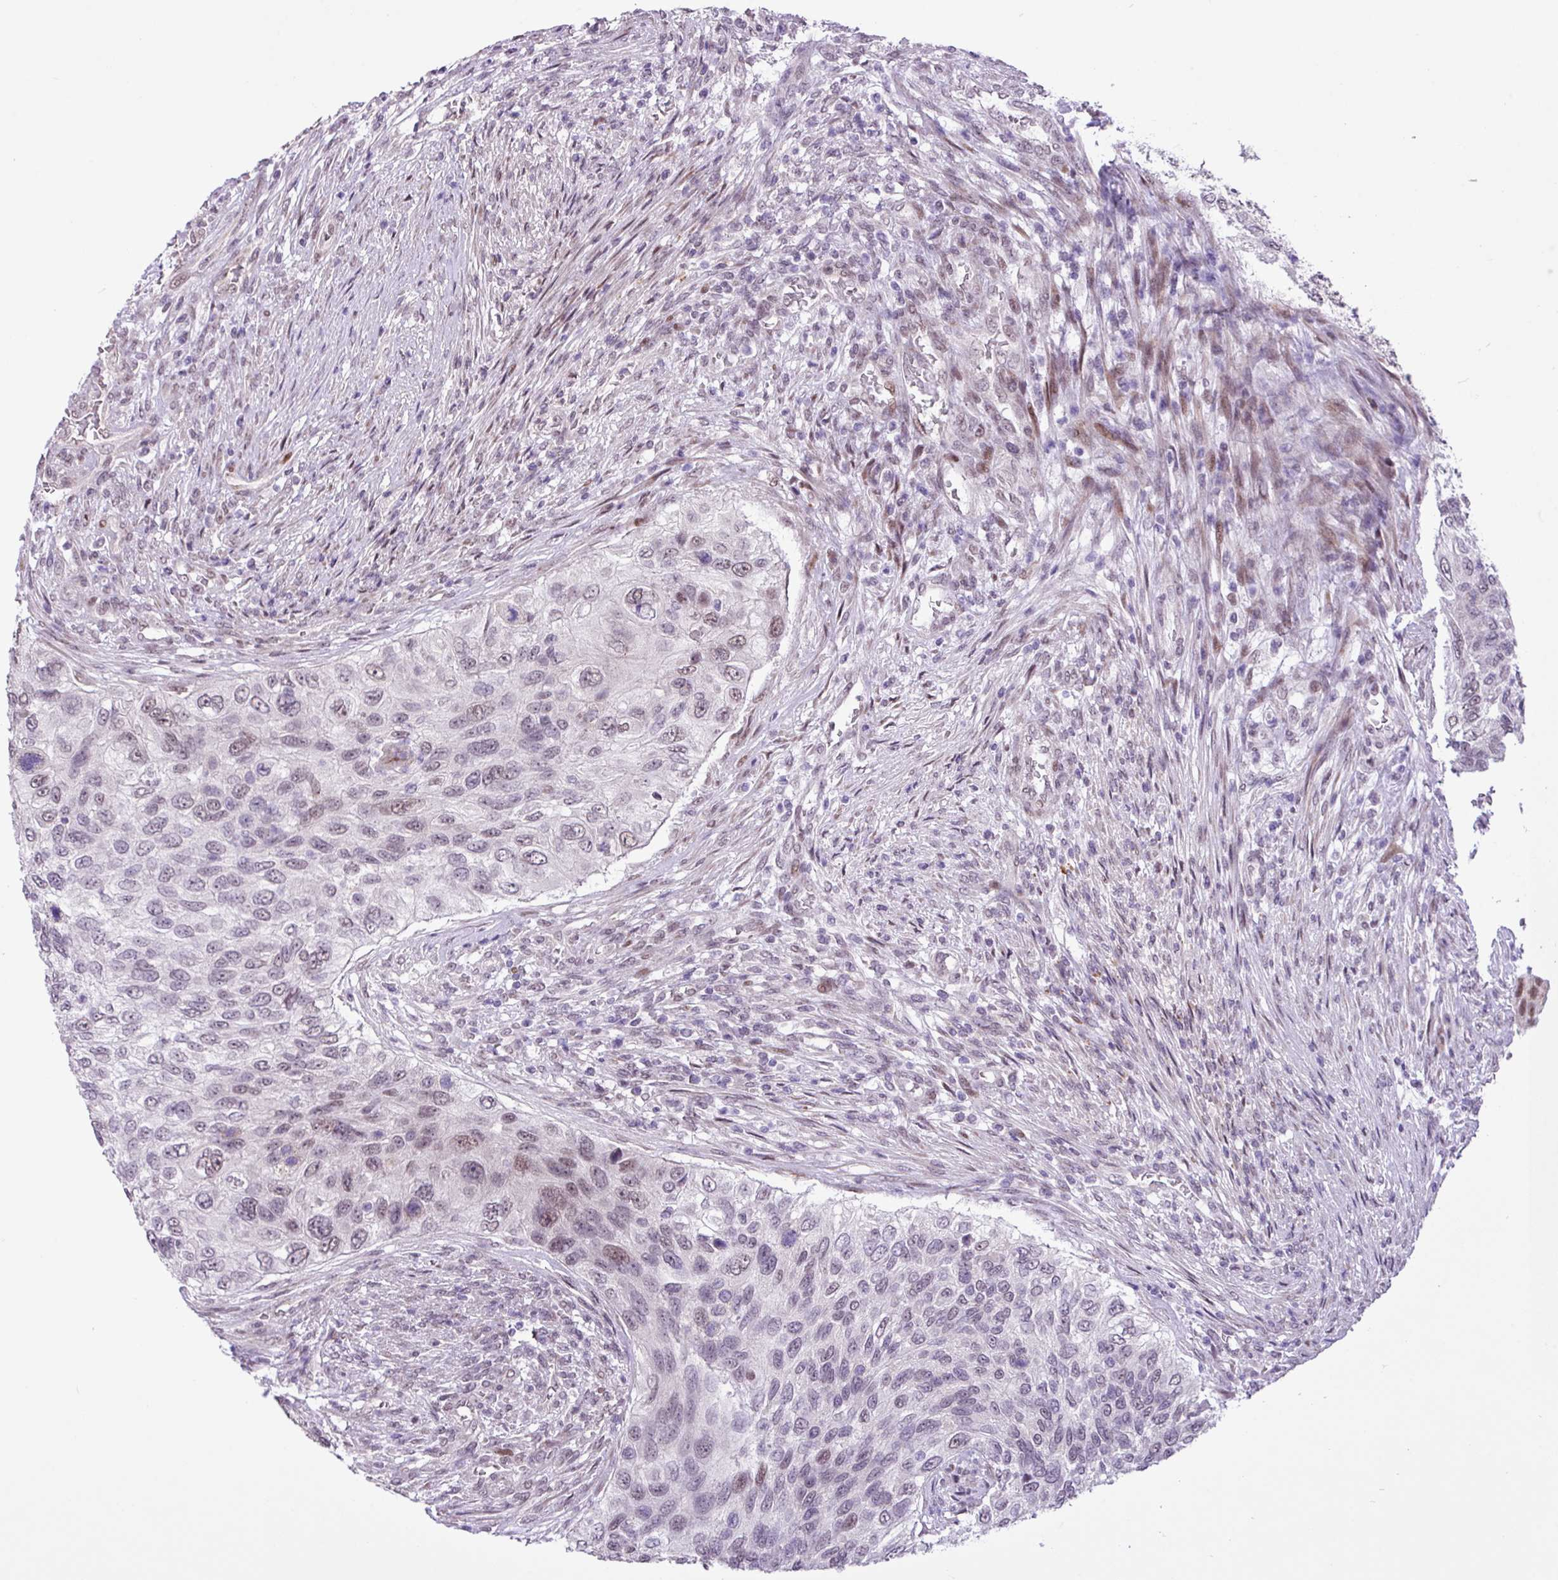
{"staining": {"intensity": "weak", "quantity": "<25%", "location": "nuclear"}, "tissue": "urothelial cancer", "cell_type": "Tumor cells", "image_type": "cancer", "snomed": [{"axis": "morphology", "description": "Urothelial carcinoma, High grade"}, {"axis": "topography", "description": "Urinary bladder"}], "caption": "The micrograph shows no significant expression in tumor cells of urothelial cancer.", "gene": "ZNF354A", "patient": {"sex": "female", "age": 60}}